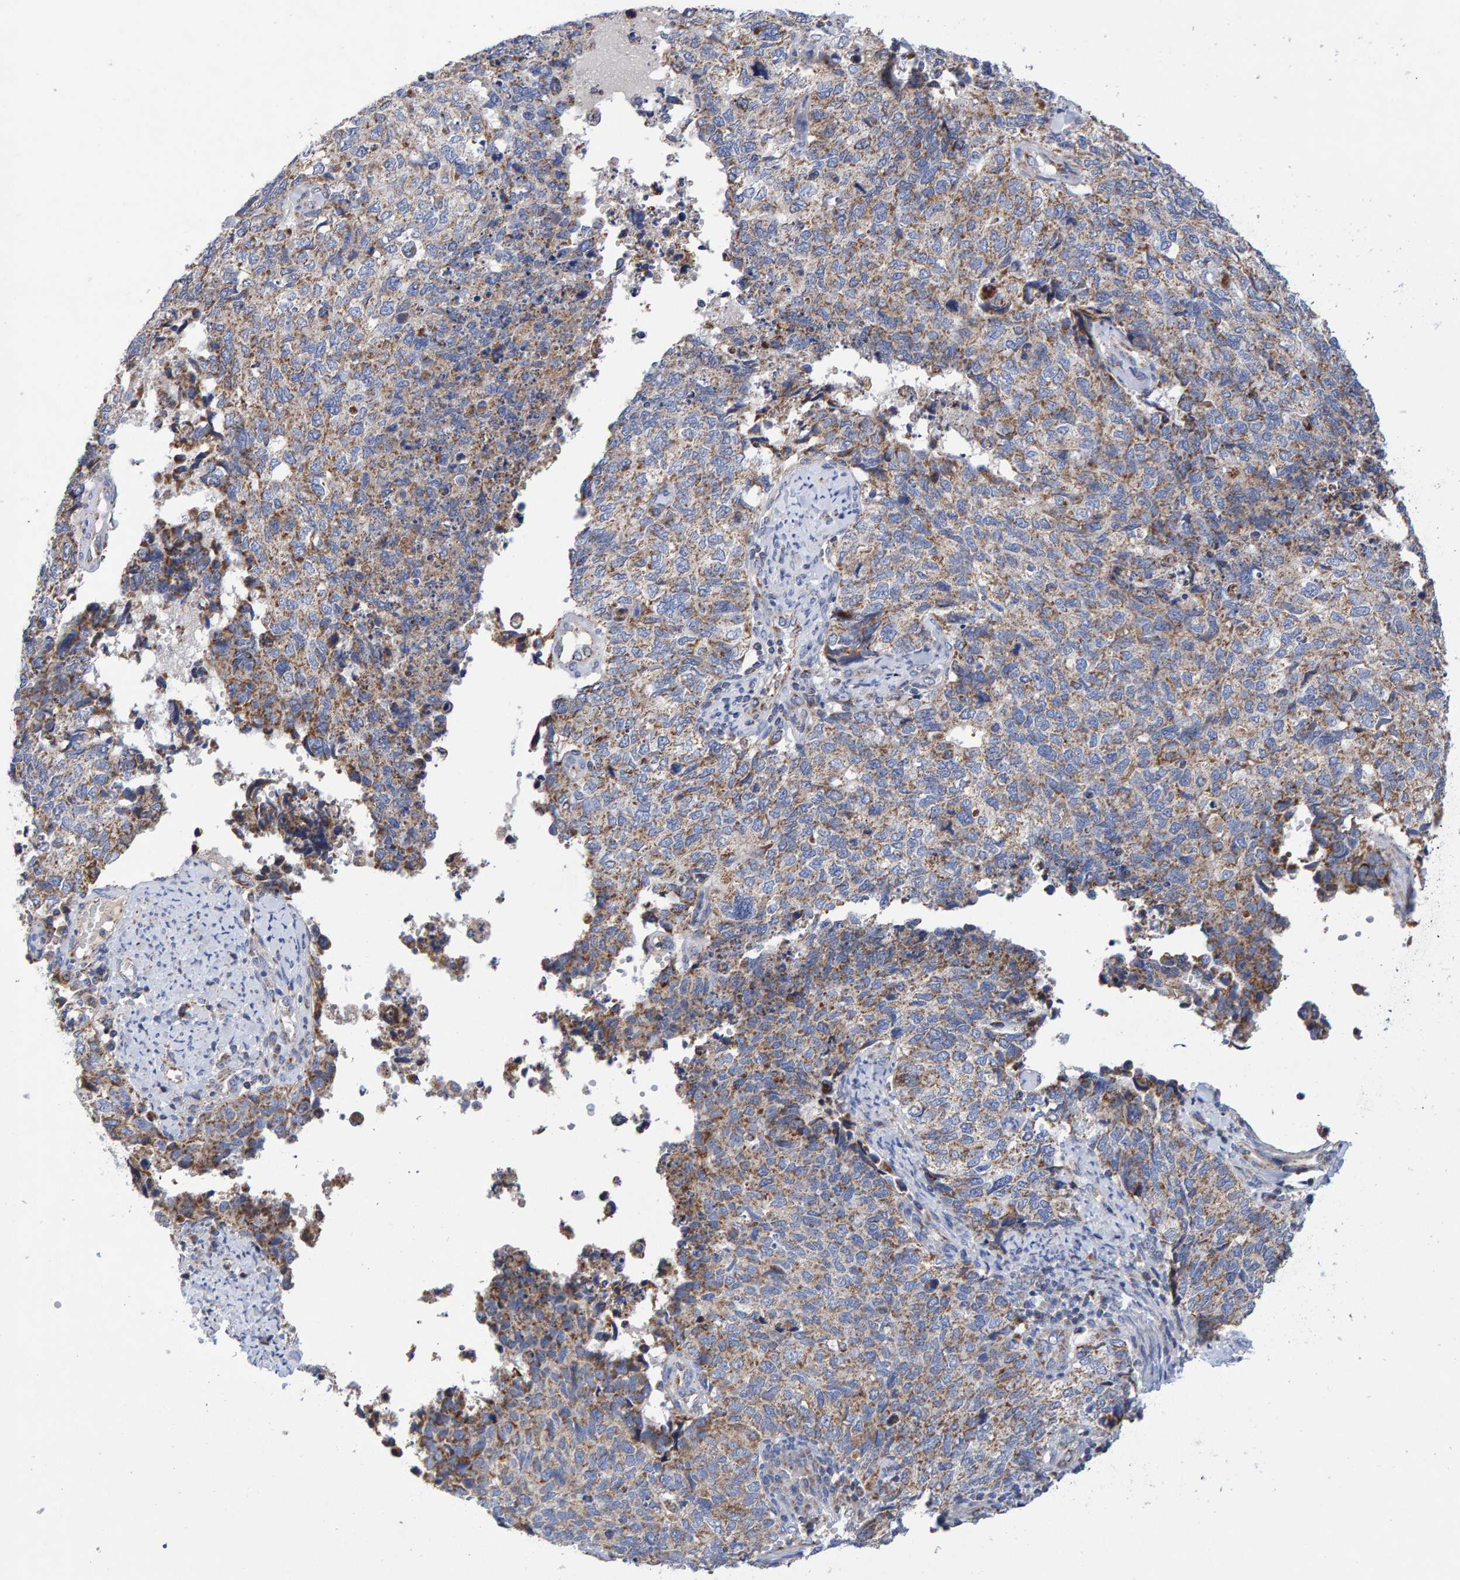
{"staining": {"intensity": "weak", "quantity": ">75%", "location": "cytoplasmic/membranous"}, "tissue": "cervical cancer", "cell_type": "Tumor cells", "image_type": "cancer", "snomed": [{"axis": "morphology", "description": "Squamous cell carcinoma, NOS"}, {"axis": "topography", "description": "Cervix"}], "caption": "A brown stain shows weak cytoplasmic/membranous staining of a protein in cervical squamous cell carcinoma tumor cells. Nuclei are stained in blue.", "gene": "EFR3A", "patient": {"sex": "female", "age": 63}}